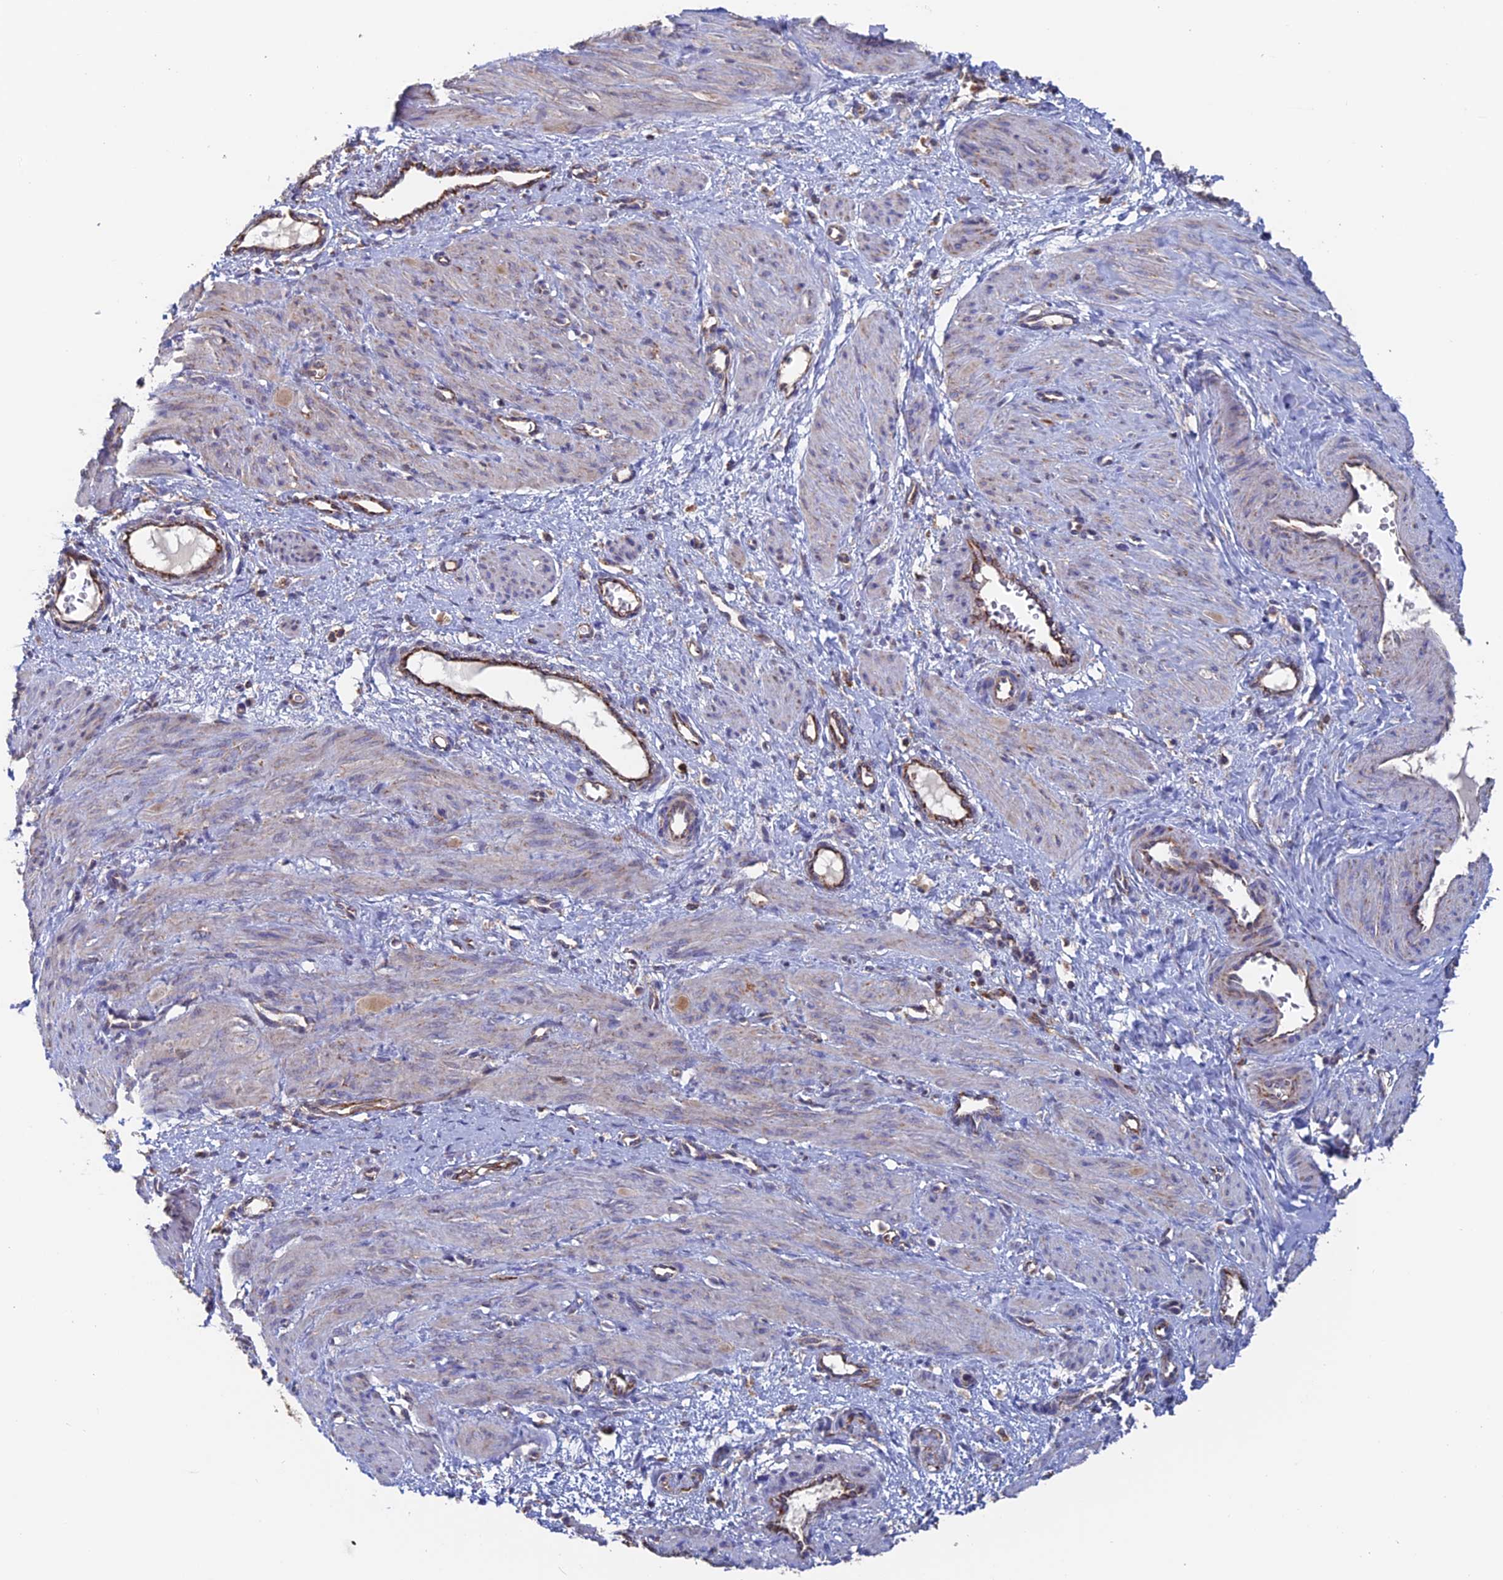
{"staining": {"intensity": "negative", "quantity": "none", "location": "none"}, "tissue": "smooth muscle", "cell_type": "Smooth muscle cells", "image_type": "normal", "snomed": [{"axis": "morphology", "description": "Normal tissue, NOS"}, {"axis": "topography", "description": "Endometrium"}], "caption": "The immunohistochemistry histopathology image has no significant positivity in smooth muscle cells of smooth muscle. (Brightfield microscopy of DAB immunohistochemistry (IHC) at high magnification).", "gene": "DTYMK", "patient": {"sex": "female", "age": 33}}